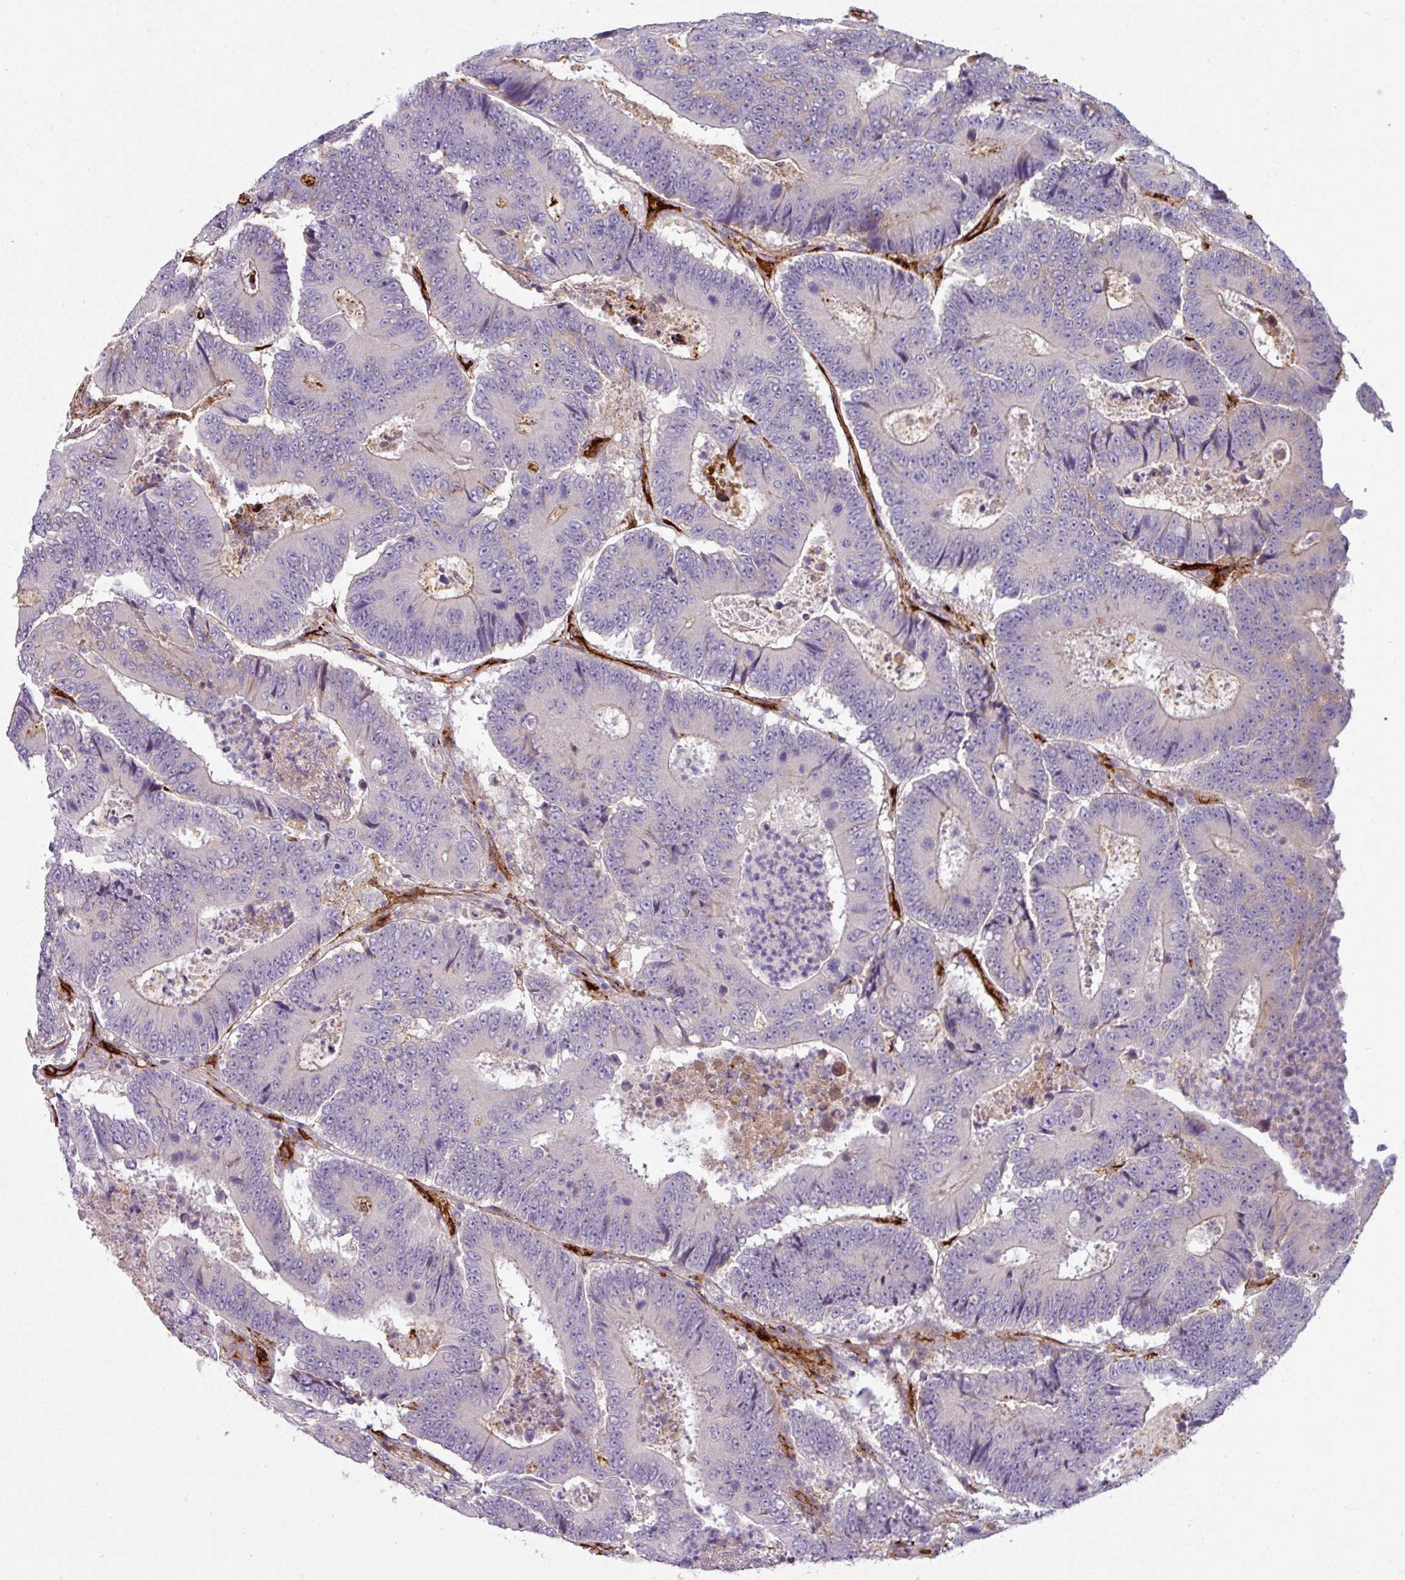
{"staining": {"intensity": "negative", "quantity": "none", "location": "none"}, "tissue": "colorectal cancer", "cell_type": "Tumor cells", "image_type": "cancer", "snomed": [{"axis": "morphology", "description": "Adenocarcinoma, NOS"}, {"axis": "topography", "description": "Colon"}], "caption": "Immunohistochemical staining of human colorectal cancer (adenocarcinoma) shows no significant positivity in tumor cells.", "gene": "PRODH2", "patient": {"sex": "male", "age": 83}}